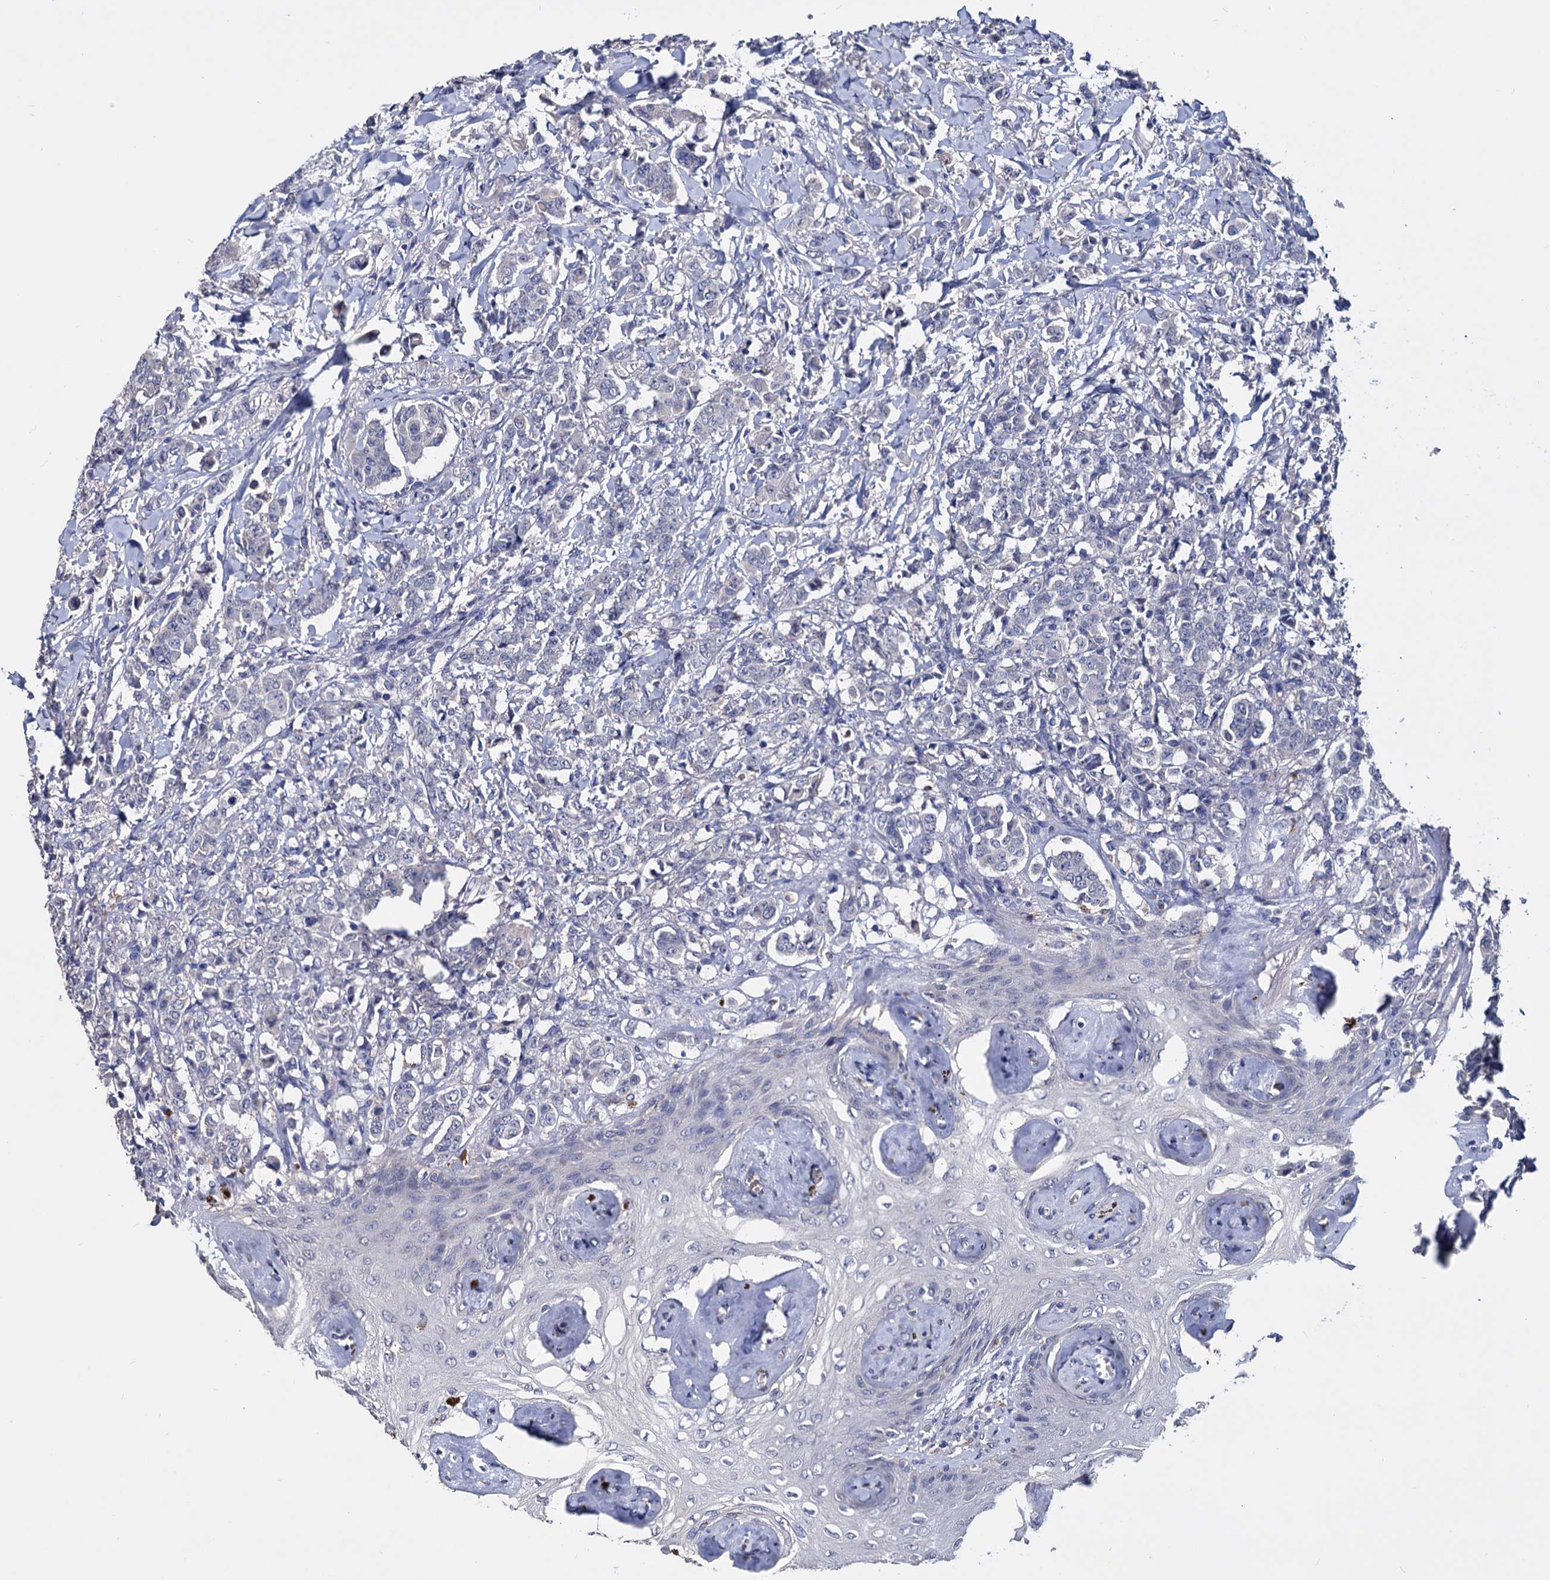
{"staining": {"intensity": "negative", "quantity": "none", "location": "none"}, "tissue": "breast cancer", "cell_type": "Tumor cells", "image_type": "cancer", "snomed": [{"axis": "morphology", "description": "Duct carcinoma"}, {"axis": "topography", "description": "Breast"}], "caption": "An immunohistochemistry (IHC) histopathology image of breast cancer is shown. There is no staining in tumor cells of breast cancer. (Immunohistochemistry, brightfield microscopy, high magnification).", "gene": "NPAS4", "patient": {"sex": "female", "age": 40}}